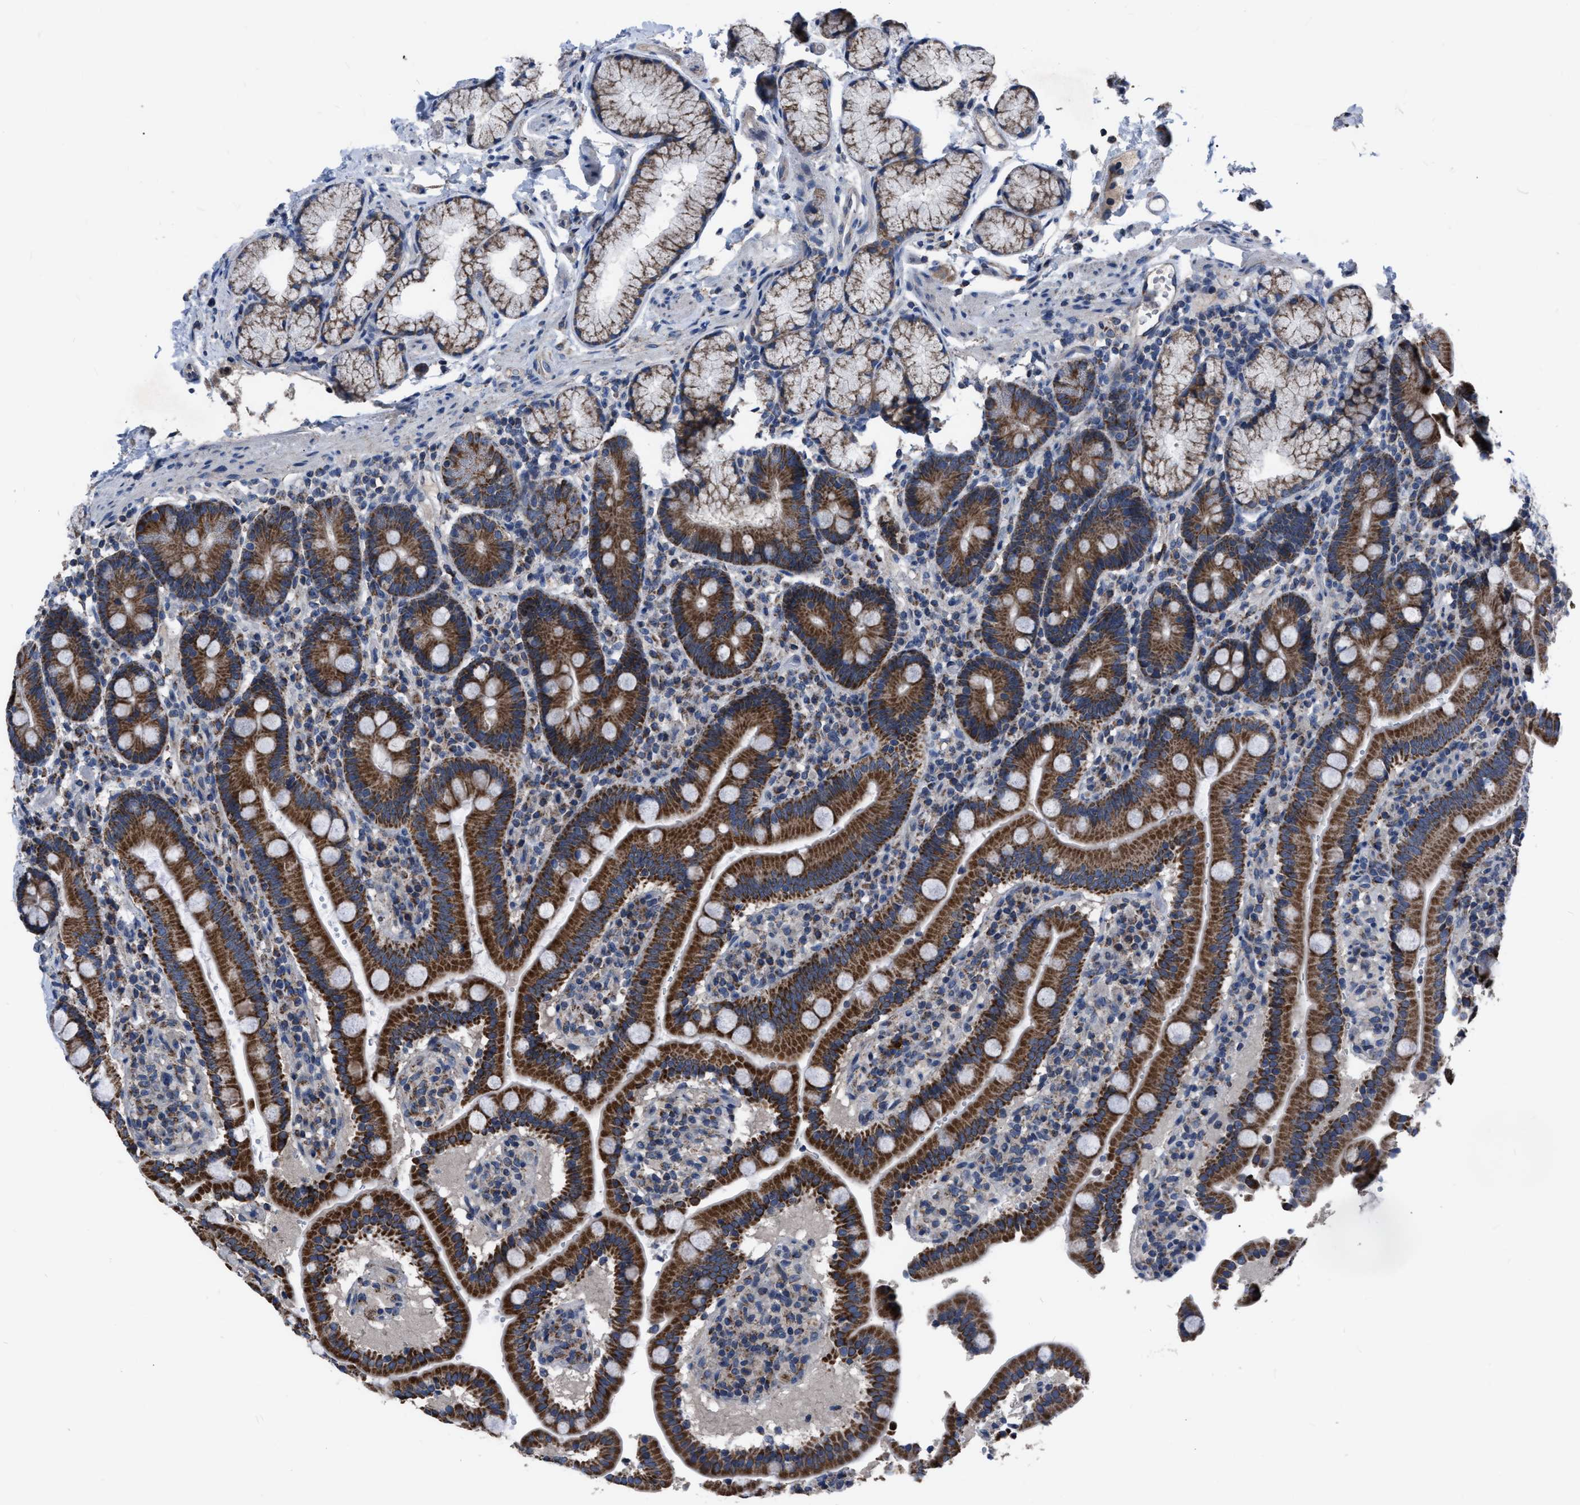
{"staining": {"intensity": "strong", "quantity": ">75%", "location": "cytoplasmic/membranous"}, "tissue": "duodenum", "cell_type": "Glandular cells", "image_type": "normal", "snomed": [{"axis": "morphology", "description": "Normal tissue, NOS"}, {"axis": "topography", "description": "Small intestine, NOS"}], "caption": "Strong cytoplasmic/membranous expression is seen in approximately >75% of glandular cells in unremarkable duodenum. (DAB IHC, brown staining for protein, blue staining for nuclei).", "gene": "DDX56", "patient": {"sex": "female", "age": 71}}